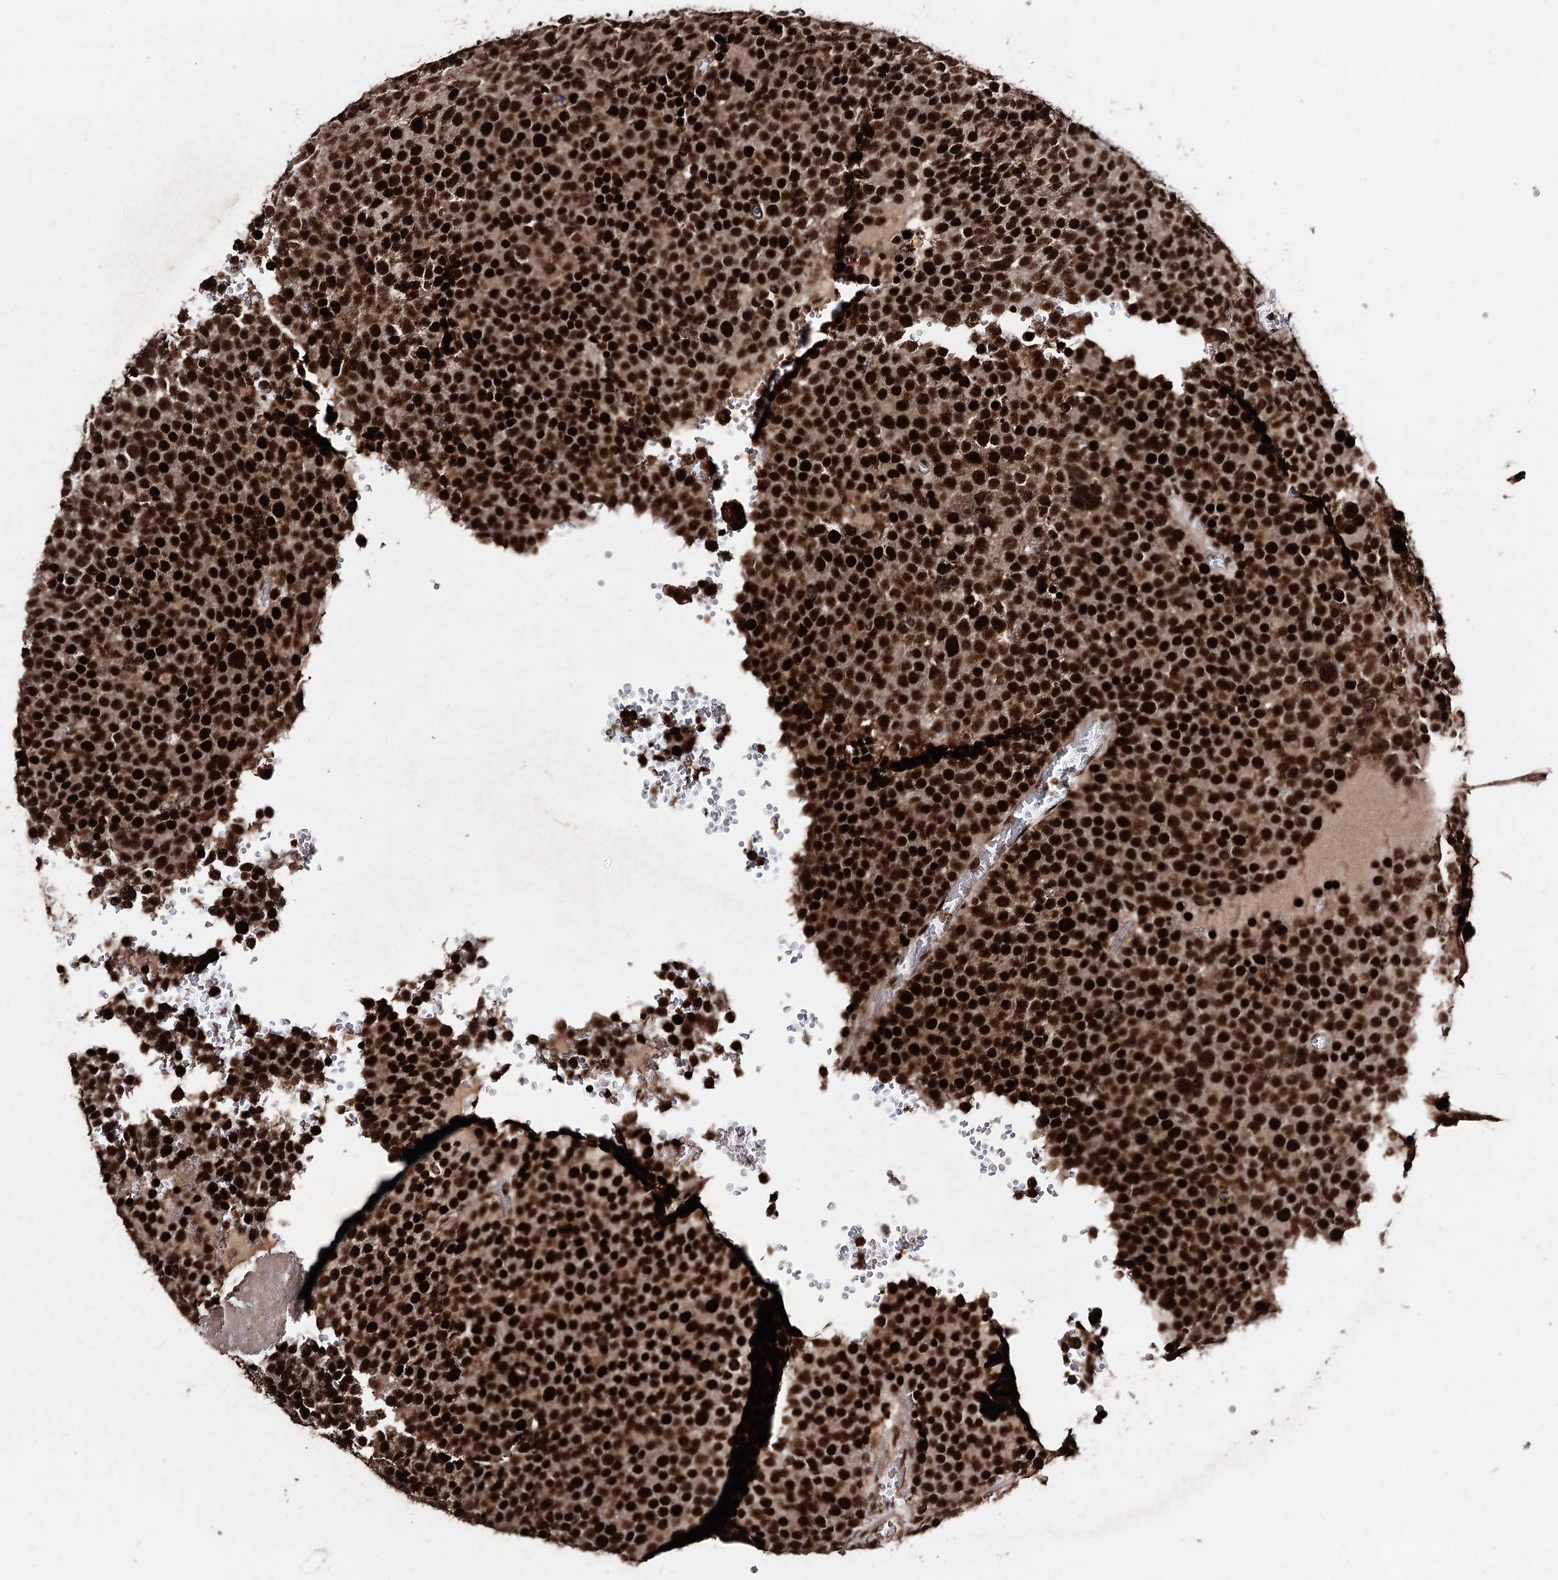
{"staining": {"intensity": "strong", "quantity": ">75%", "location": "nuclear"}, "tissue": "testis cancer", "cell_type": "Tumor cells", "image_type": "cancer", "snomed": [{"axis": "morphology", "description": "Seminoma, NOS"}, {"axis": "topography", "description": "Testis"}], "caption": "A brown stain highlights strong nuclear staining of a protein in human testis cancer tumor cells.", "gene": "U2SURP", "patient": {"sex": "male", "age": 71}}